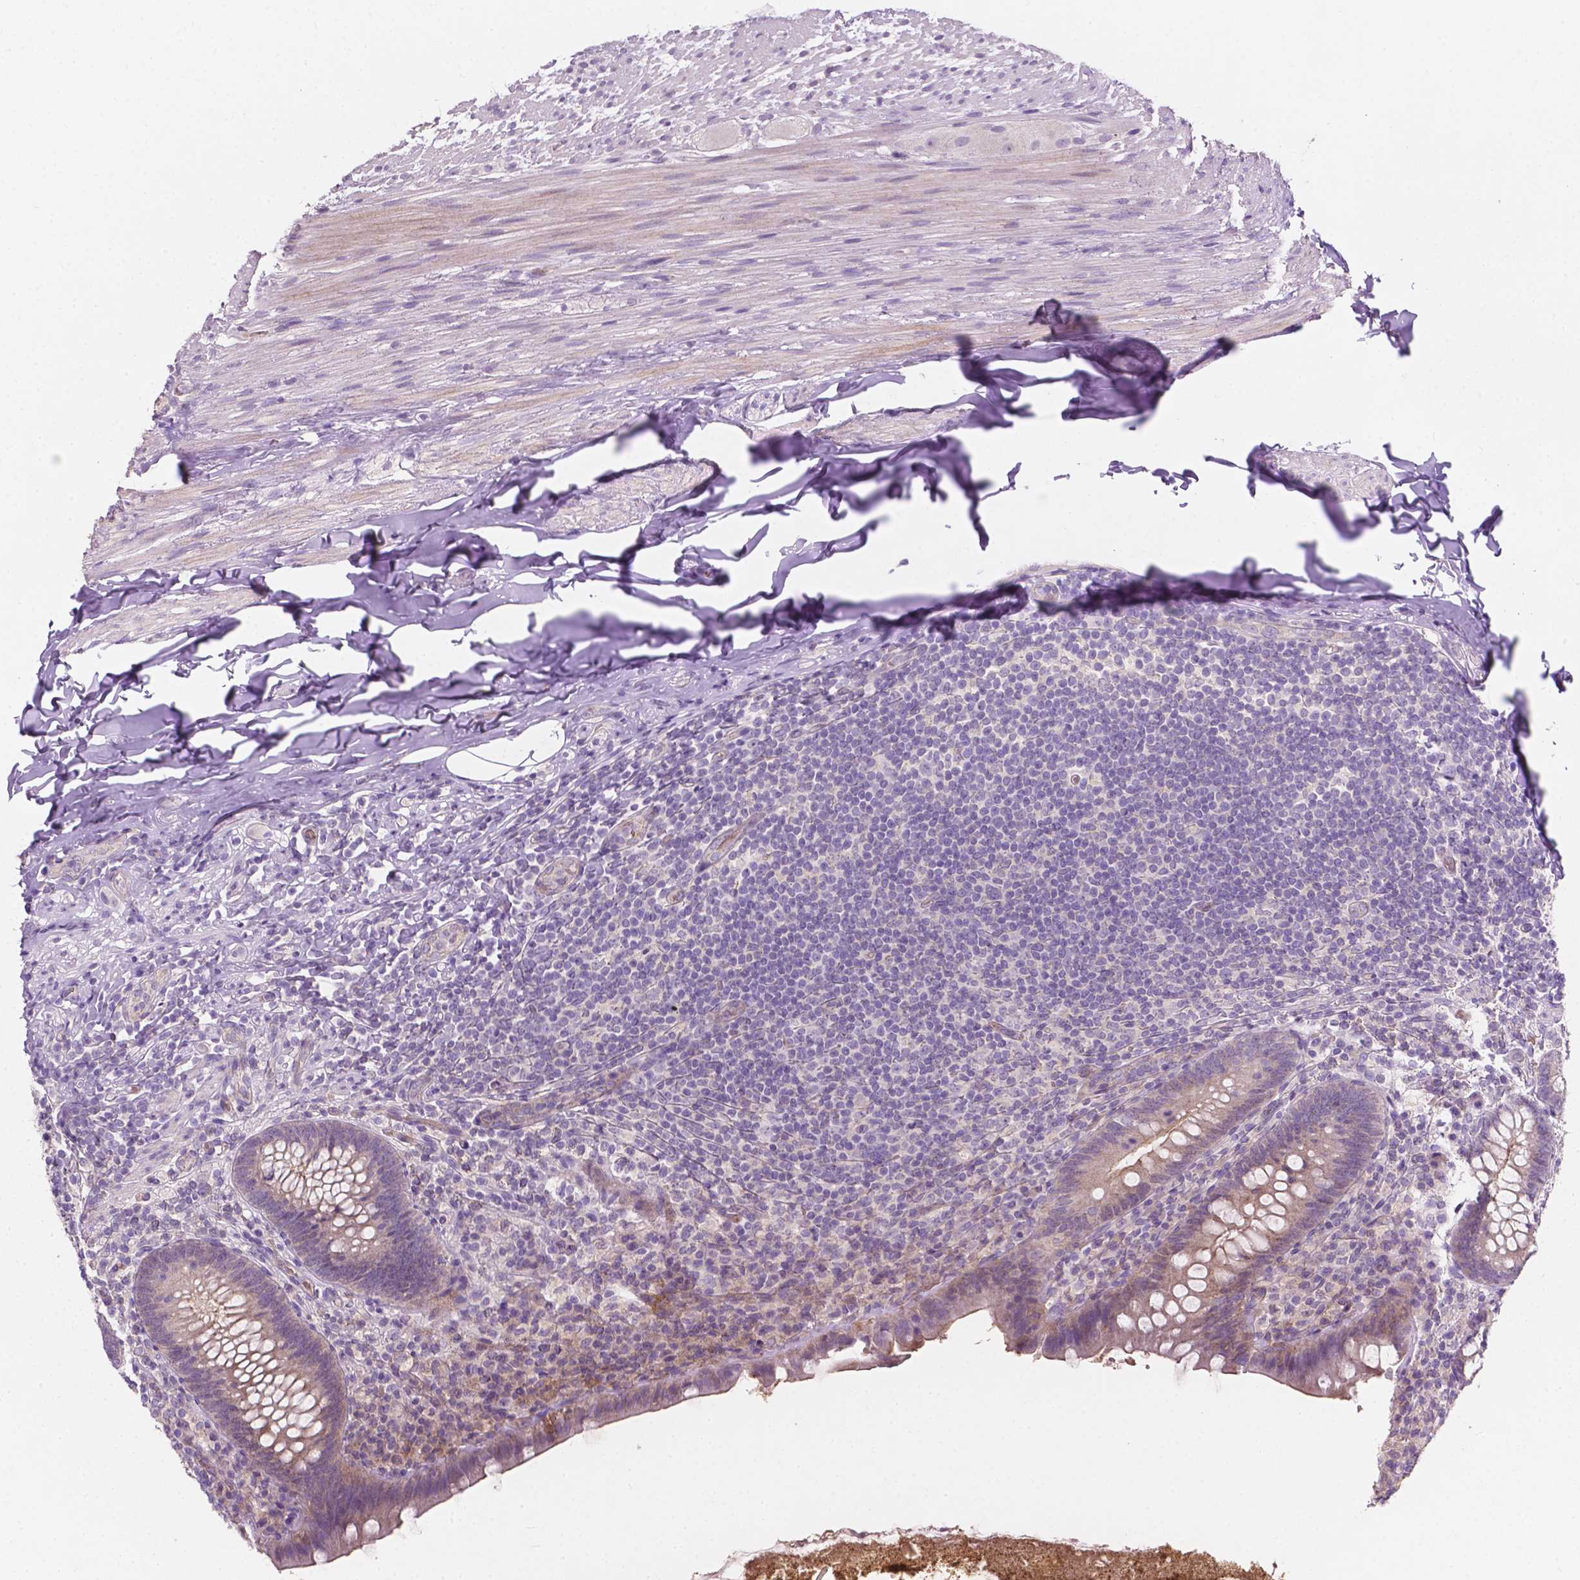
{"staining": {"intensity": "weak", "quantity": "<25%", "location": "cytoplasmic/membranous"}, "tissue": "appendix", "cell_type": "Glandular cells", "image_type": "normal", "snomed": [{"axis": "morphology", "description": "Normal tissue, NOS"}, {"axis": "topography", "description": "Appendix"}], "caption": "Immunohistochemistry histopathology image of unremarkable human appendix stained for a protein (brown), which reveals no staining in glandular cells.", "gene": "EGFR", "patient": {"sex": "male", "age": 47}}